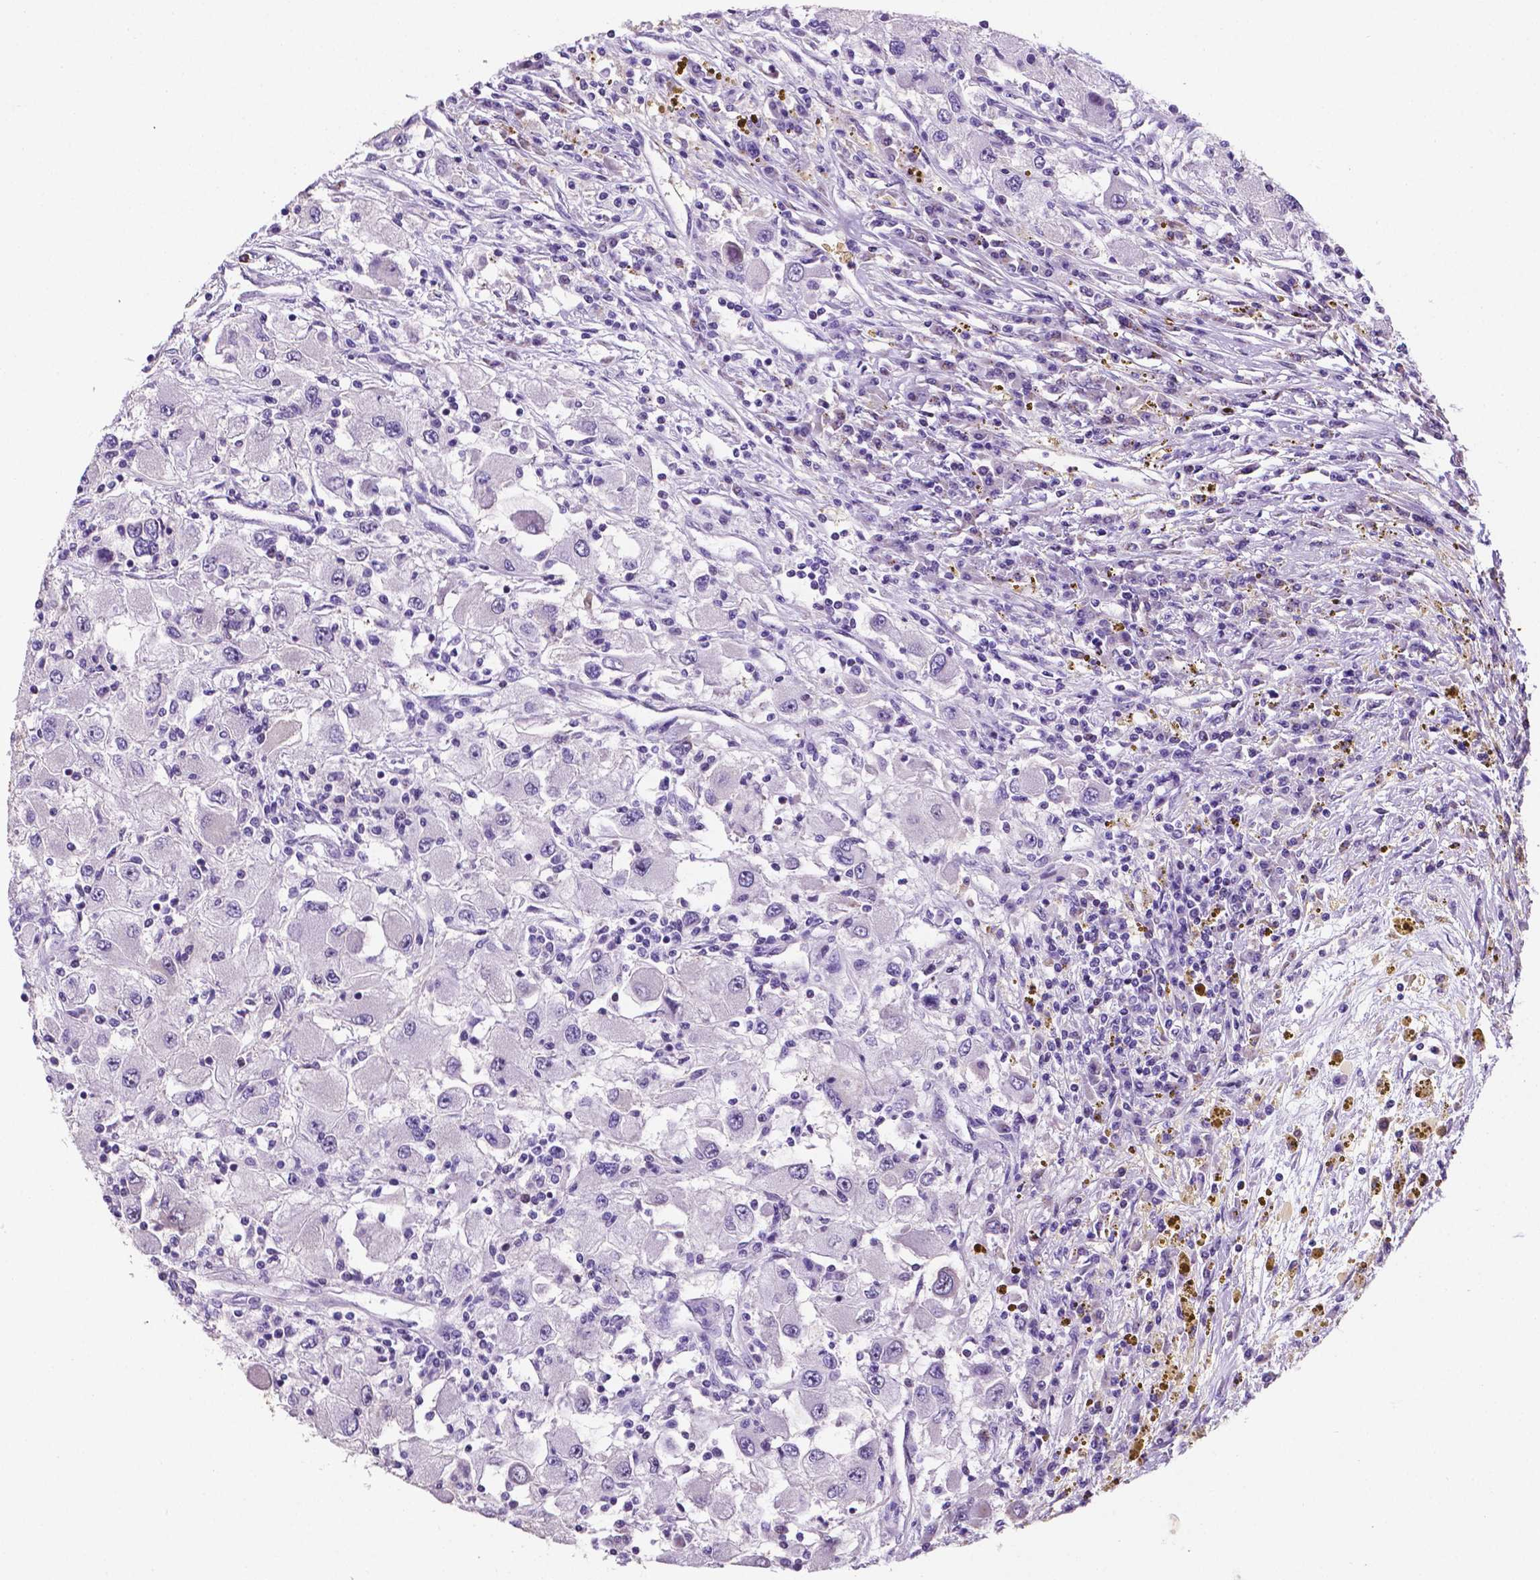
{"staining": {"intensity": "negative", "quantity": "none", "location": "none"}, "tissue": "renal cancer", "cell_type": "Tumor cells", "image_type": "cancer", "snomed": [{"axis": "morphology", "description": "Adenocarcinoma, NOS"}, {"axis": "topography", "description": "Kidney"}], "caption": "There is no significant expression in tumor cells of renal cancer.", "gene": "TM4SF20", "patient": {"sex": "female", "age": 67}}